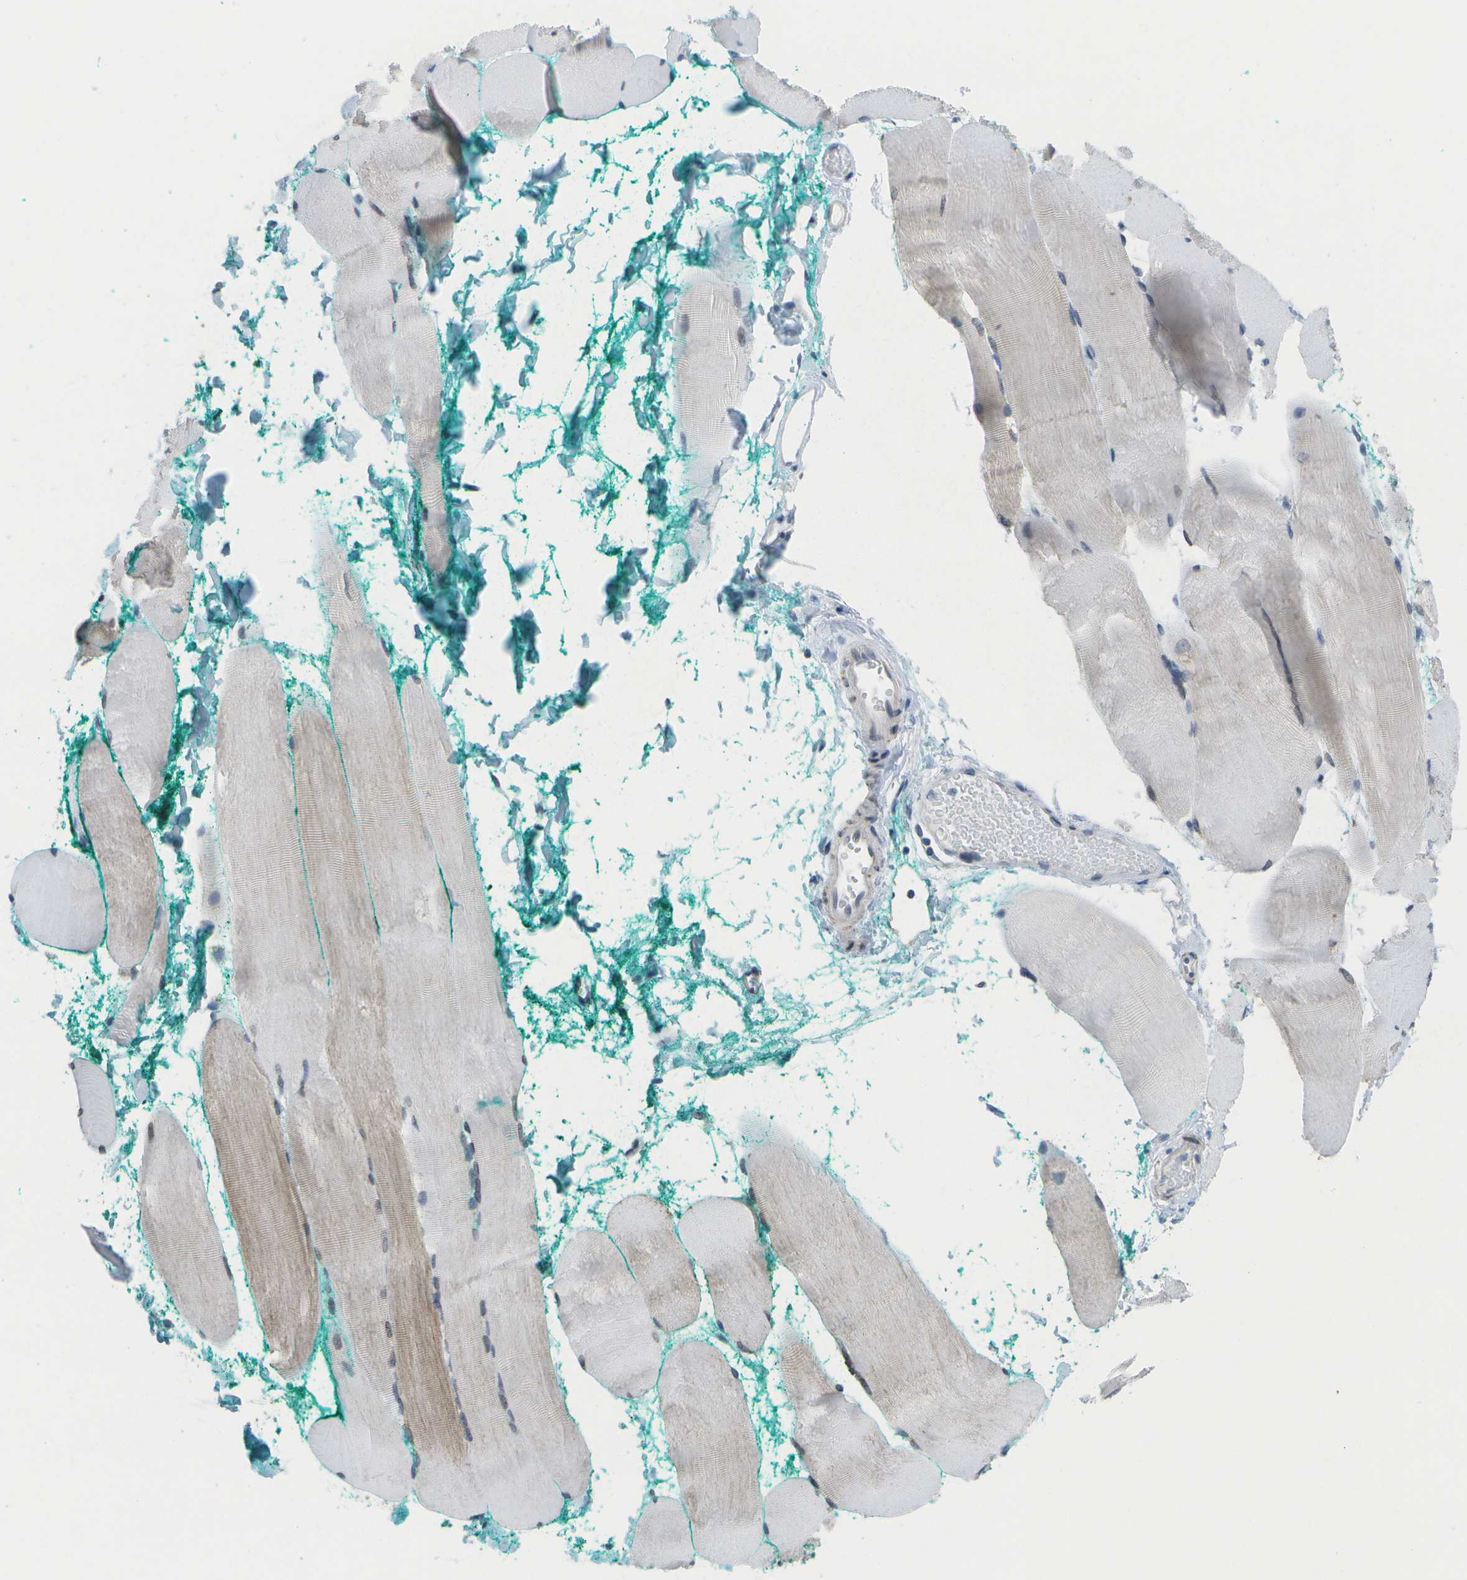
{"staining": {"intensity": "weak", "quantity": "25%-75%", "location": "cytoplasmic/membranous"}, "tissue": "skeletal muscle", "cell_type": "Myocytes", "image_type": "normal", "snomed": [{"axis": "morphology", "description": "Normal tissue, NOS"}, {"axis": "morphology", "description": "Squamous cell carcinoma, NOS"}, {"axis": "topography", "description": "Skeletal muscle"}], "caption": "Immunohistochemistry (IHC) photomicrograph of unremarkable skeletal muscle: human skeletal muscle stained using IHC exhibits low levels of weak protein expression localized specifically in the cytoplasmic/membranous of myocytes, appearing as a cytoplasmic/membranous brown color.", "gene": "TMEM223", "patient": {"sex": "male", "age": 51}}